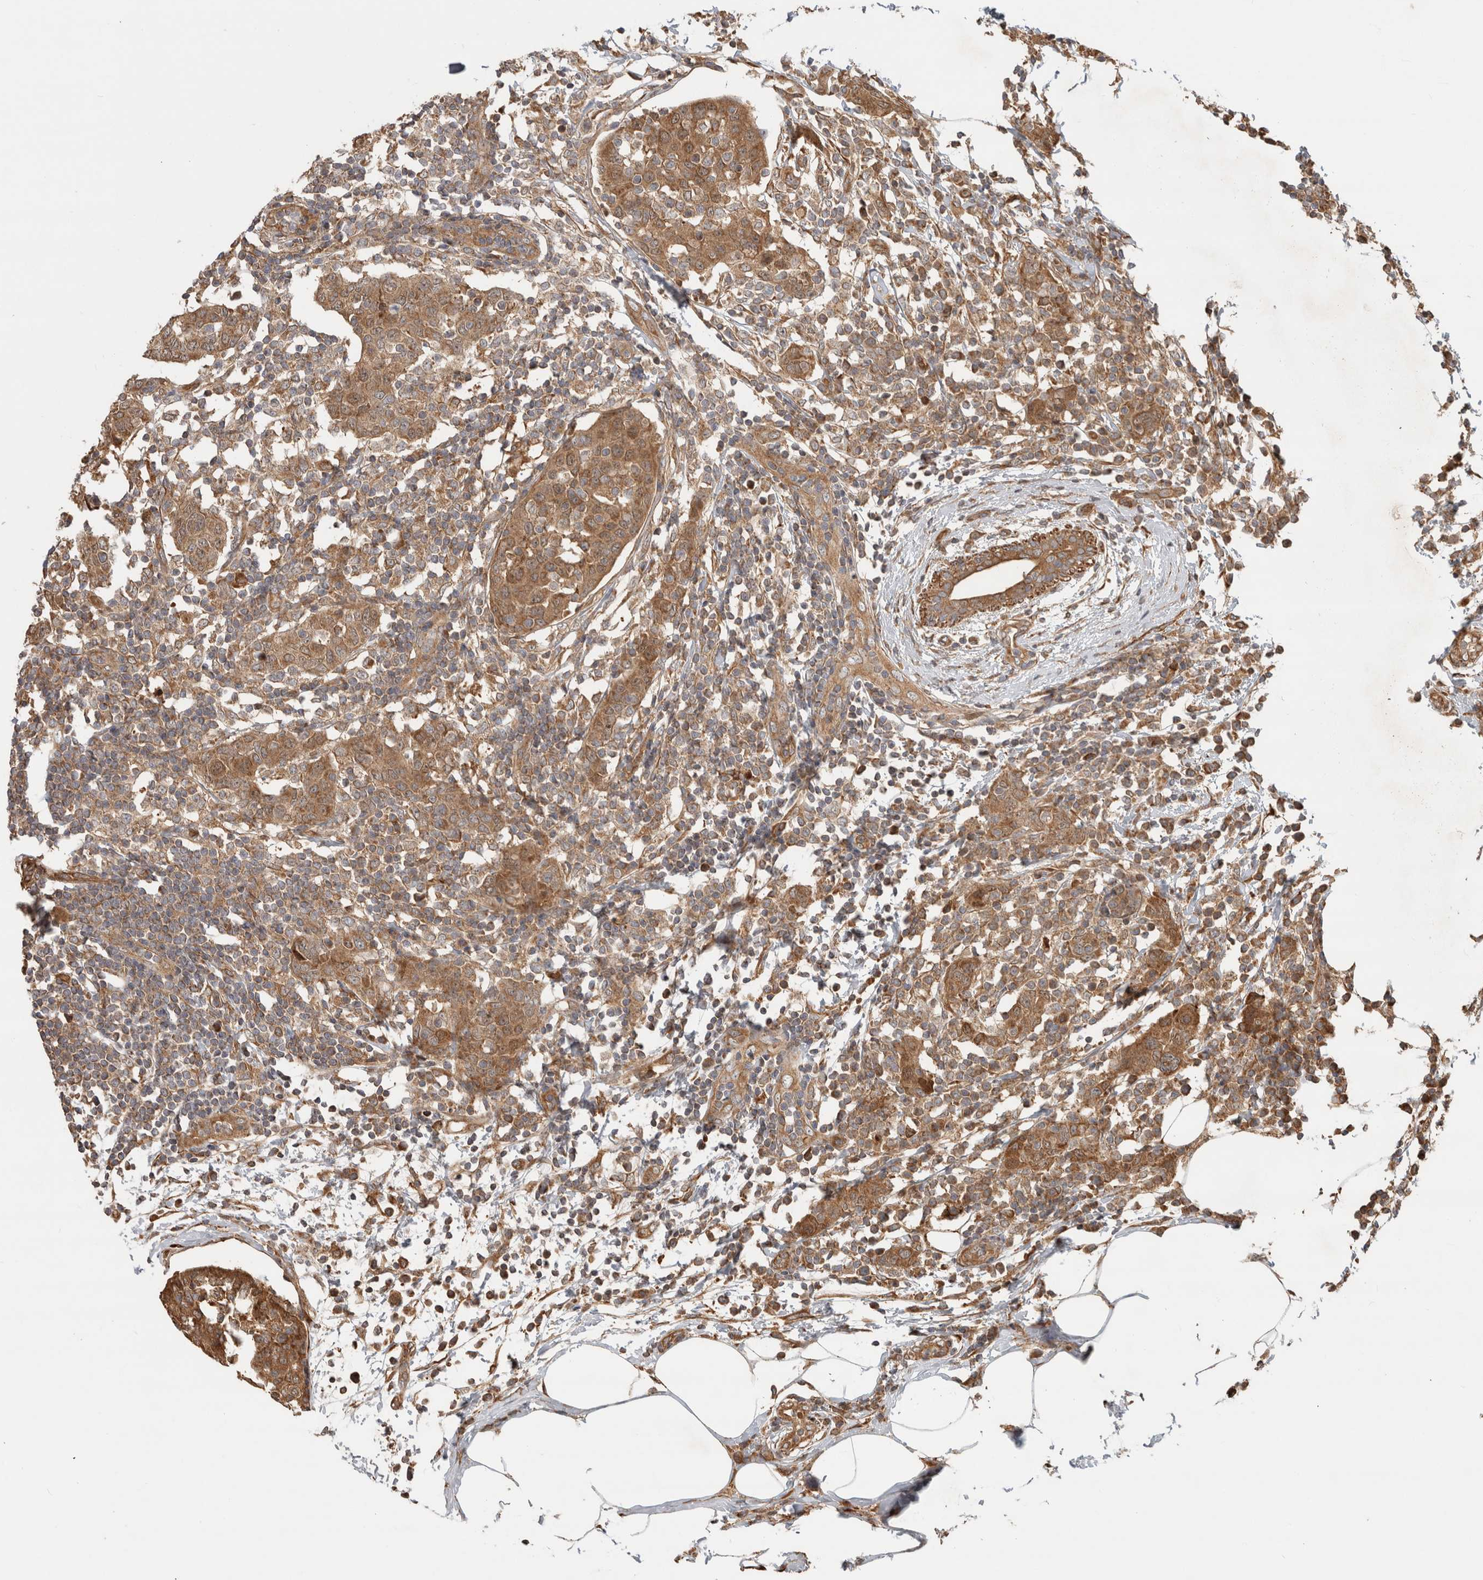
{"staining": {"intensity": "moderate", "quantity": ">75%", "location": "cytoplasmic/membranous"}, "tissue": "breast cancer", "cell_type": "Tumor cells", "image_type": "cancer", "snomed": [{"axis": "morphology", "description": "Normal tissue, NOS"}, {"axis": "morphology", "description": "Duct carcinoma"}, {"axis": "topography", "description": "Breast"}], "caption": "A histopathology image of human breast infiltrating ductal carcinoma stained for a protein displays moderate cytoplasmic/membranous brown staining in tumor cells. The protein of interest is stained brown, and the nuclei are stained in blue (DAB (3,3'-diaminobenzidine) IHC with brightfield microscopy, high magnification).", "gene": "TUBD1", "patient": {"sex": "female", "age": 37}}